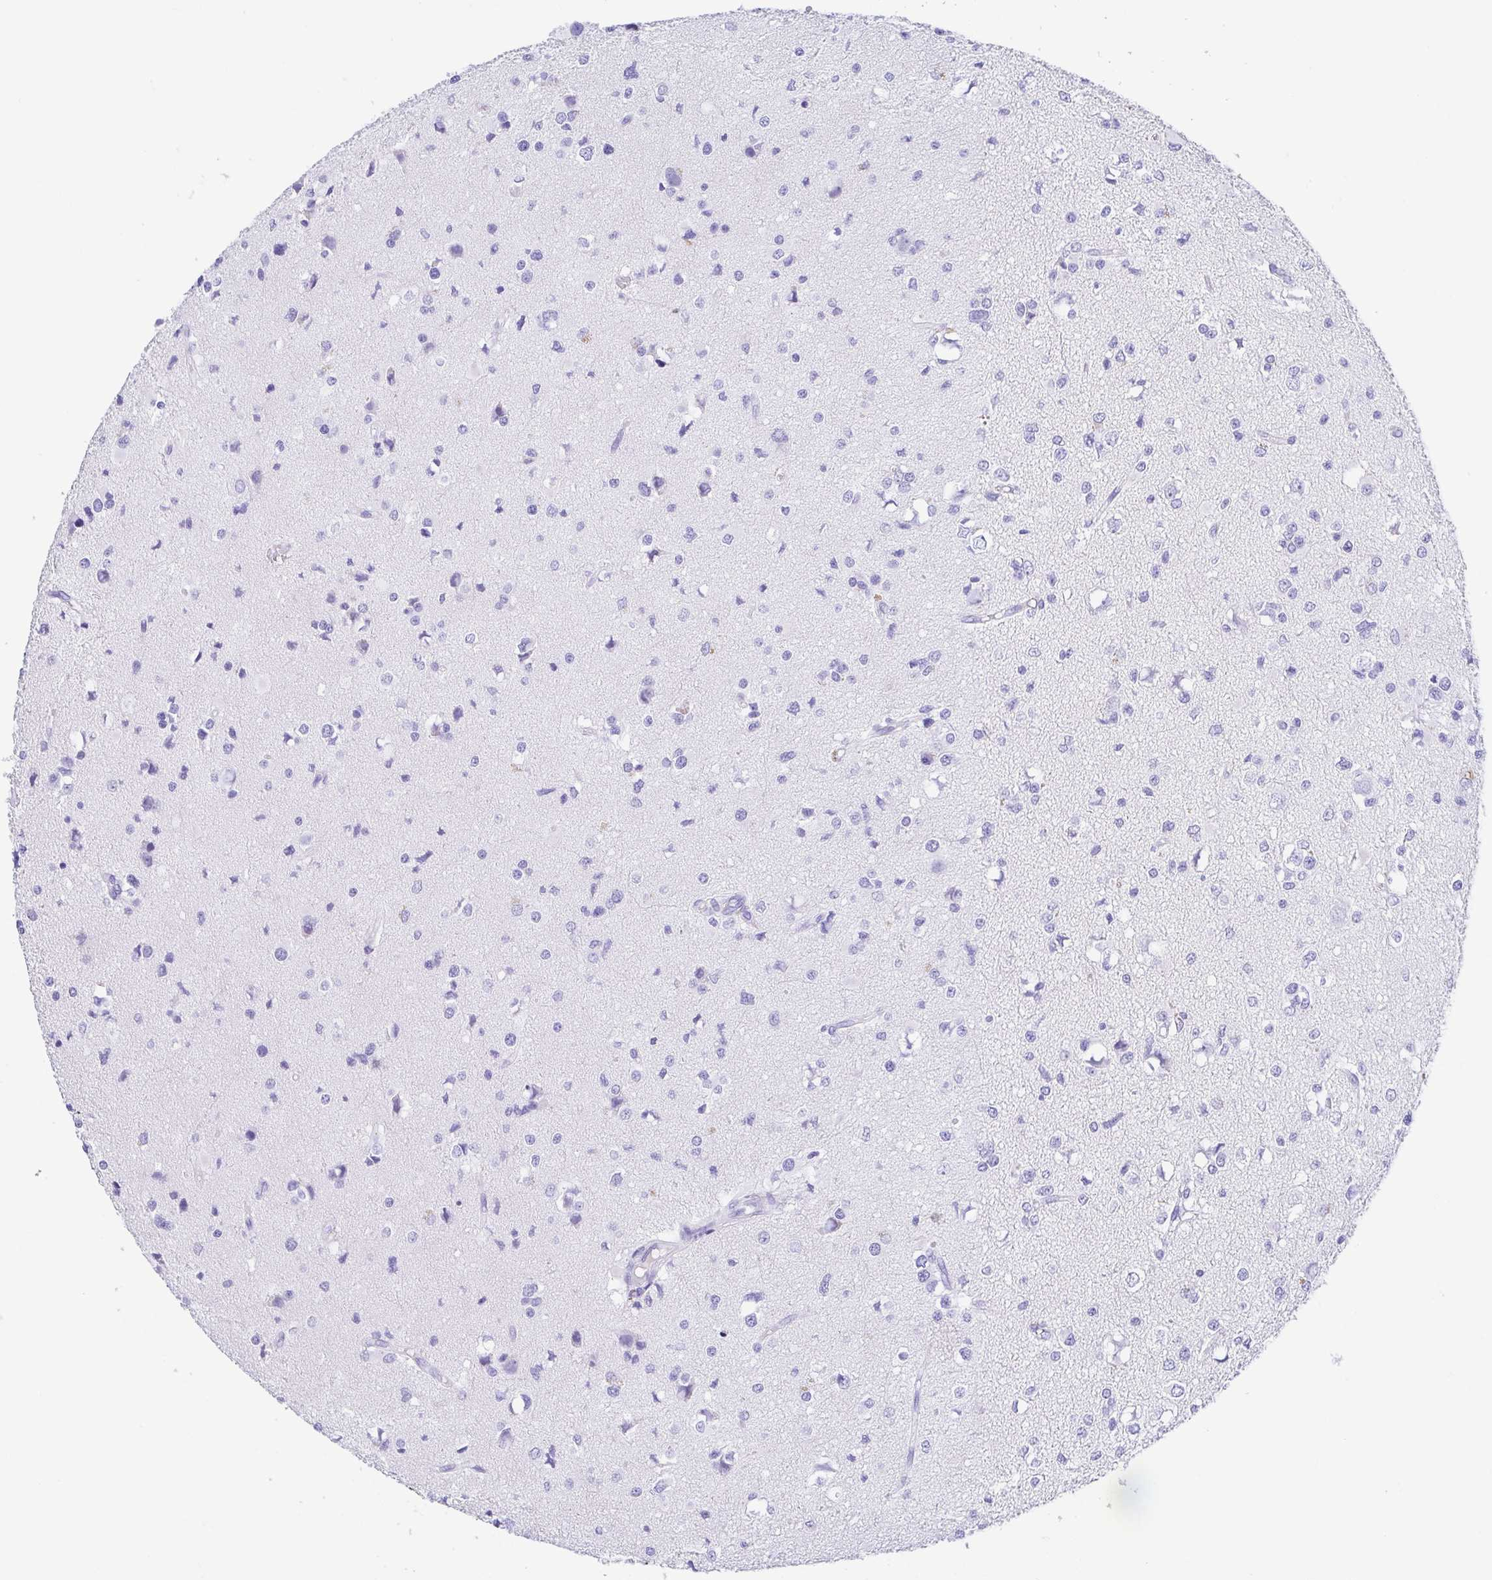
{"staining": {"intensity": "negative", "quantity": "none", "location": "none"}, "tissue": "glioma", "cell_type": "Tumor cells", "image_type": "cancer", "snomed": [{"axis": "morphology", "description": "Glioma, malignant, High grade"}, {"axis": "topography", "description": "Brain"}], "caption": "This is a photomicrograph of immunohistochemistry staining of glioma, which shows no positivity in tumor cells.", "gene": "GKN1", "patient": {"sex": "male", "age": 54}}